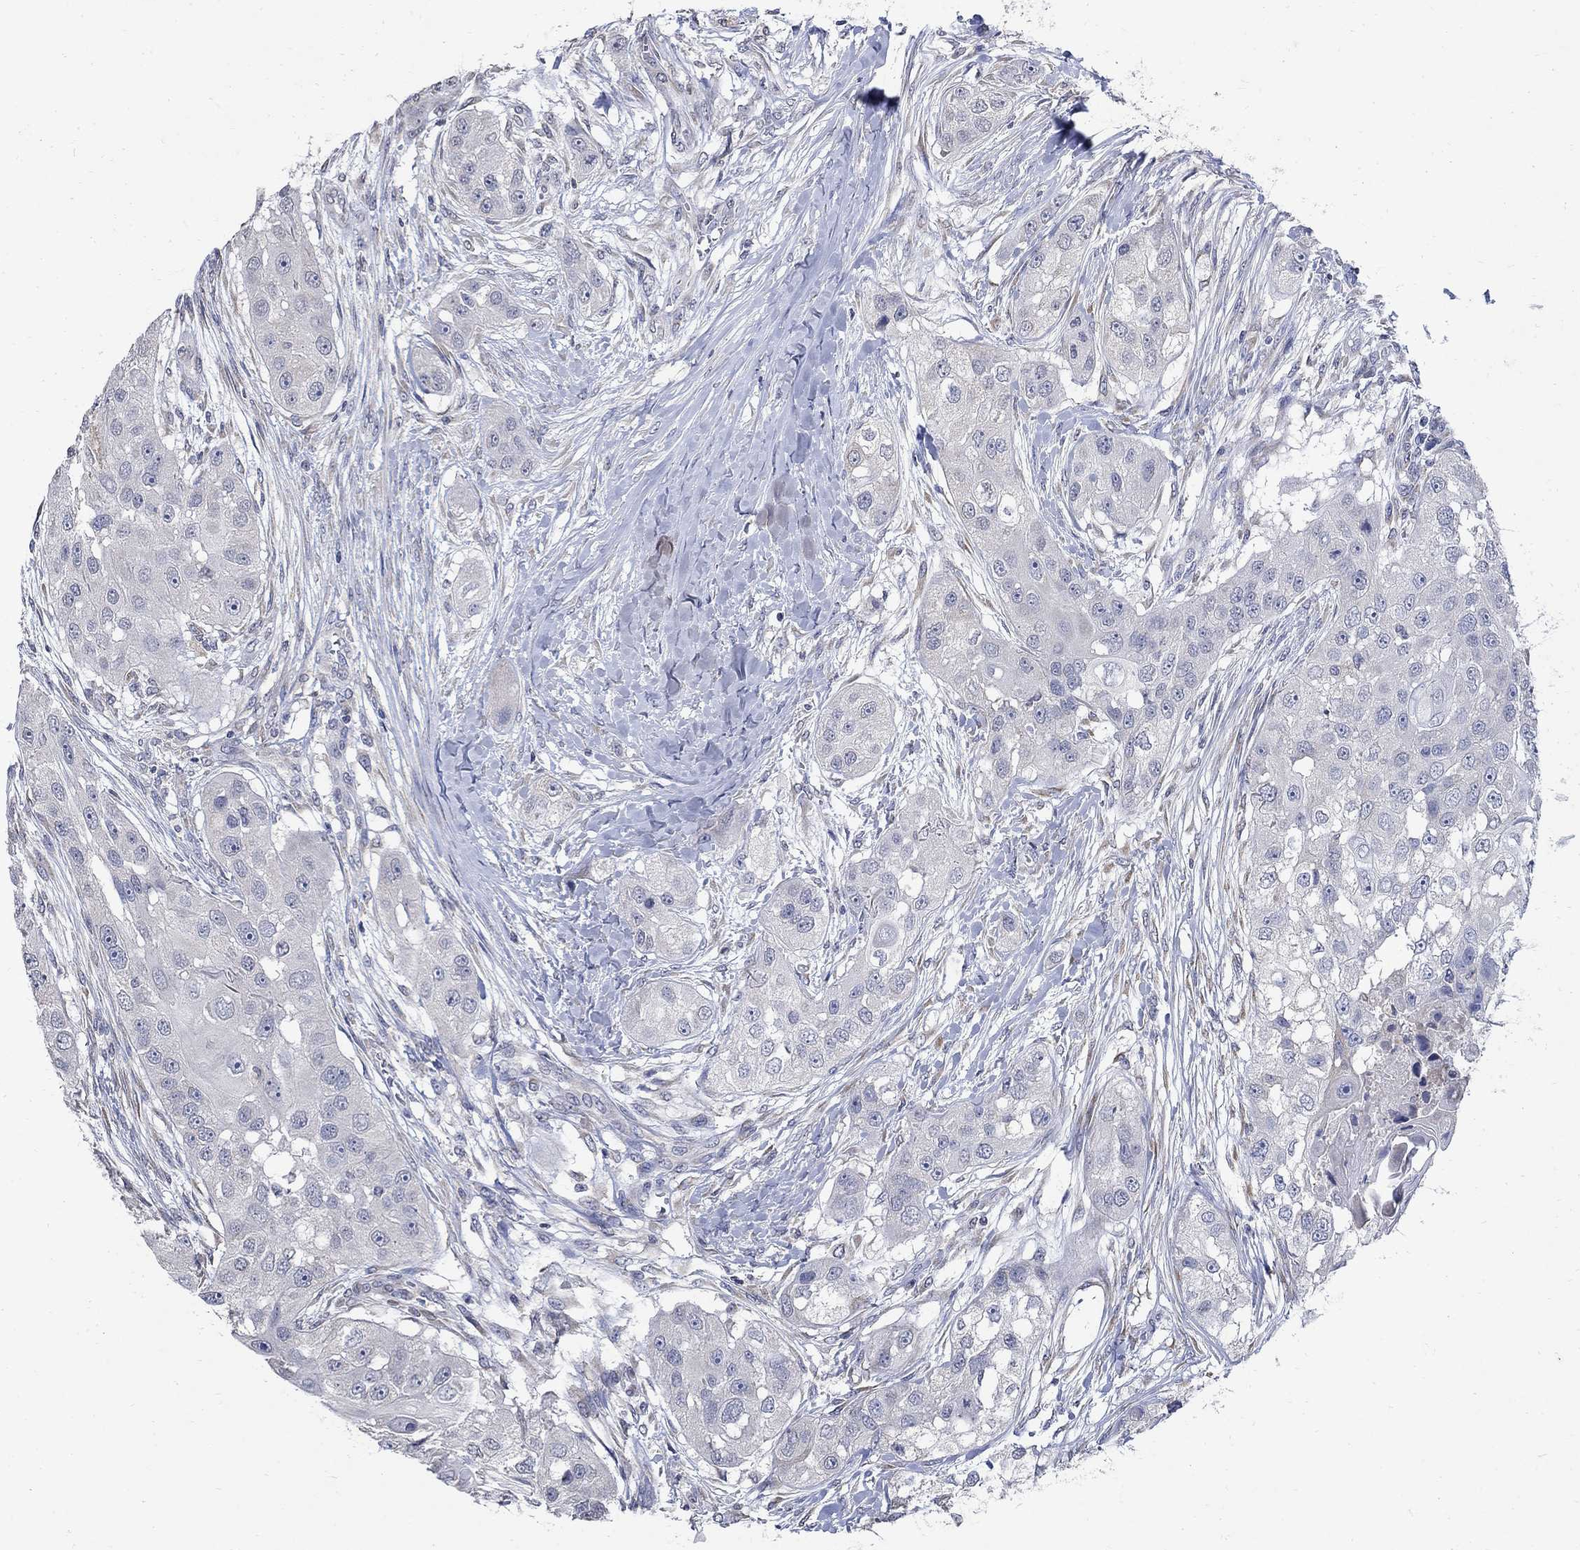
{"staining": {"intensity": "negative", "quantity": "none", "location": "none"}, "tissue": "head and neck cancer", "cell_type": "Tumor cells", "image_type": "cancer", "snomed": [{"axis": "morphology", "description": "Normal tissue, NOS"}, {"axis": "morphology", "description": "Squamous cell carcinoma, NOS"}, {"axis": "topography", "description": "Skeletal muscle"}, {"axis": "topography", "description": "Head-Neck"}], "caption": "The photomicrograph shows no significant positivity in tumor cells of head and neck cancer (squamous cell carcinoma).", "gene": "TMEM169", "patient": {"sex": "male", "age": 51}}